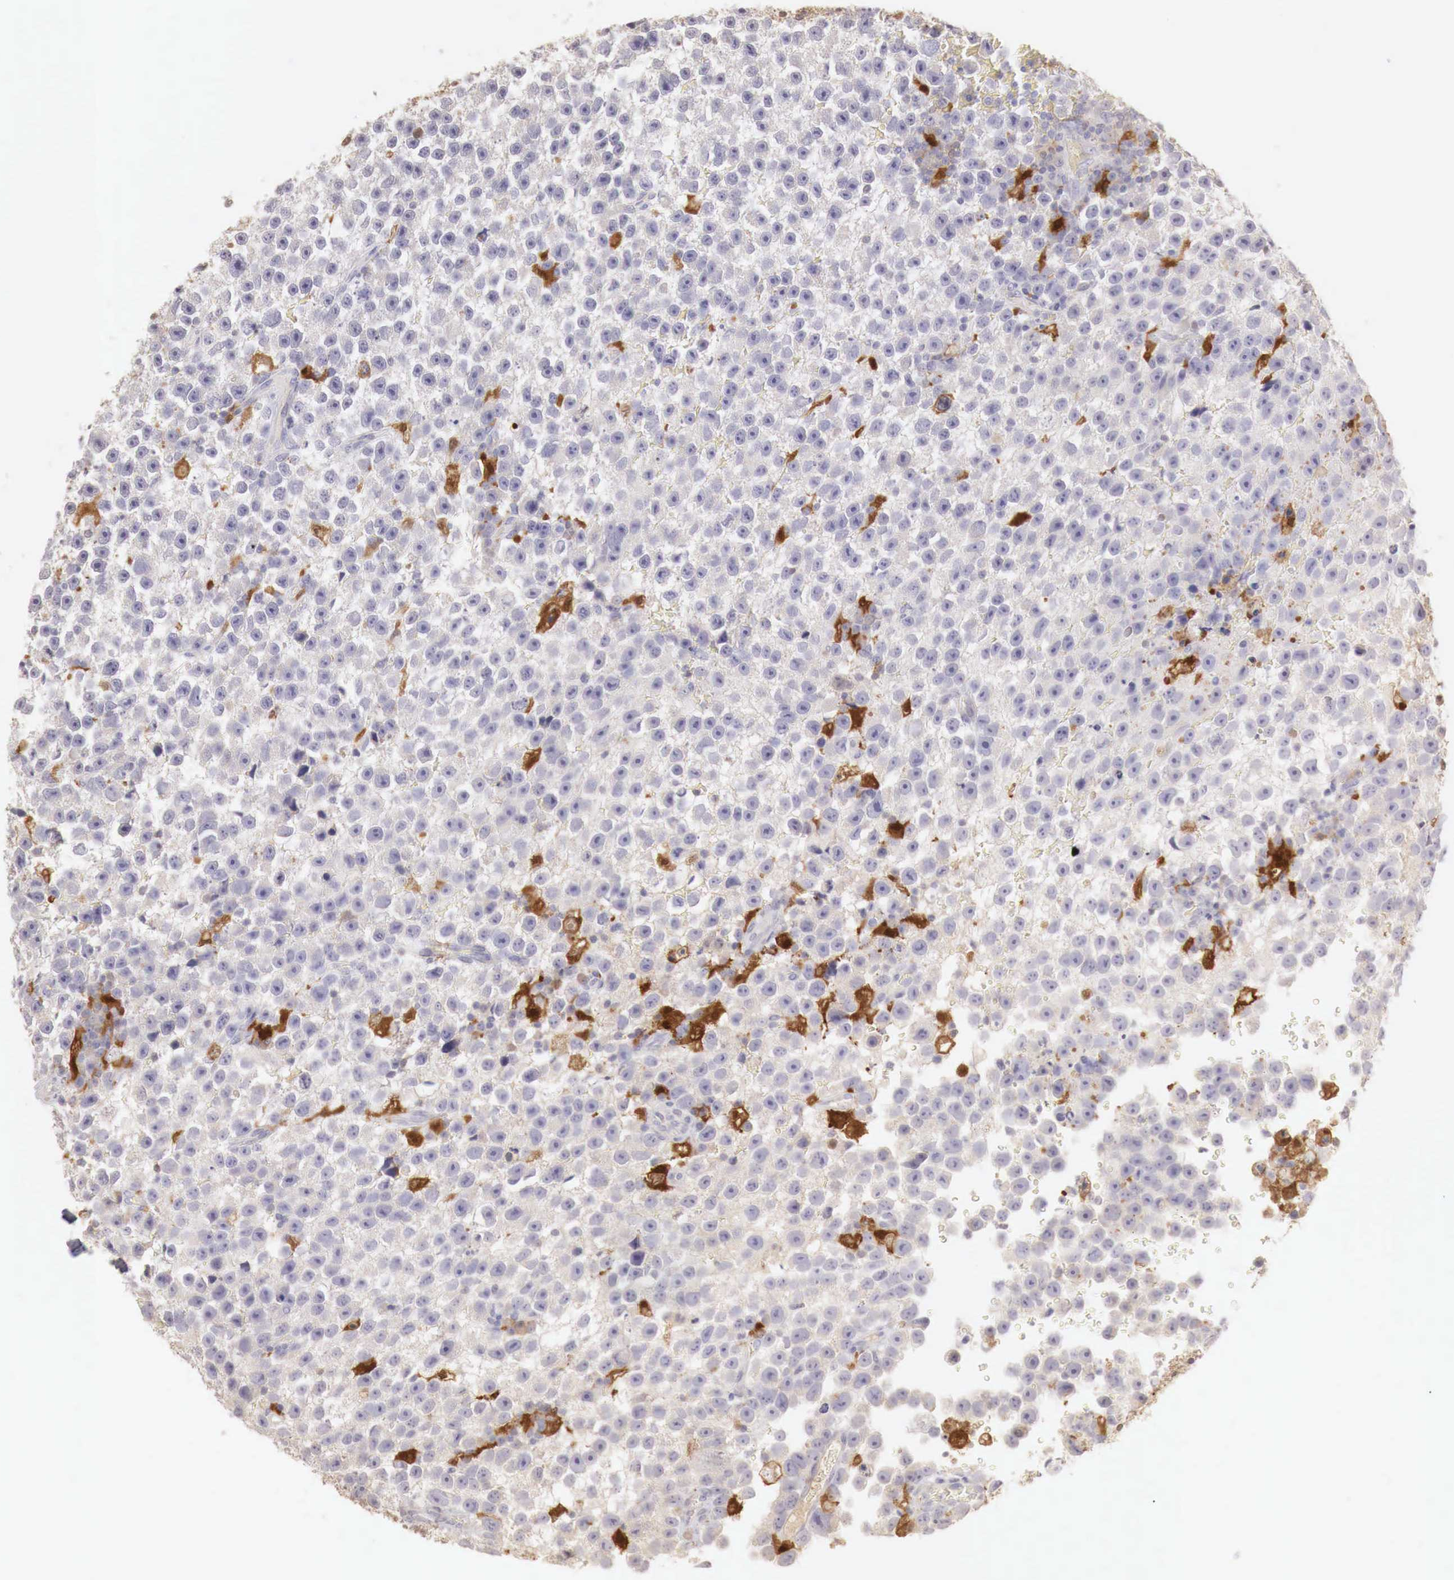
{"staining": {"intensity": "negative", "quantity": "none", "location": "none"}, "tissue": "testis cancer", "cell_type": "Tumor cells", "image_type": "cancer", "snomed": [{"axis": "morphology", "description": "Seminoma, NOS"}, {"axis": "topography", "description": "Testis"}], "caption": "Immunohistochemistry image of neoplastic tissue: seminoma (testis) stained with DAB displays no significant protein positivity in tumor cells. (DAB (3,3'-diaminobenzidine) IHC with hematoxylin counter stain).", "gene": "RENBP", "patient": {"sex": "male", "age": 33}}